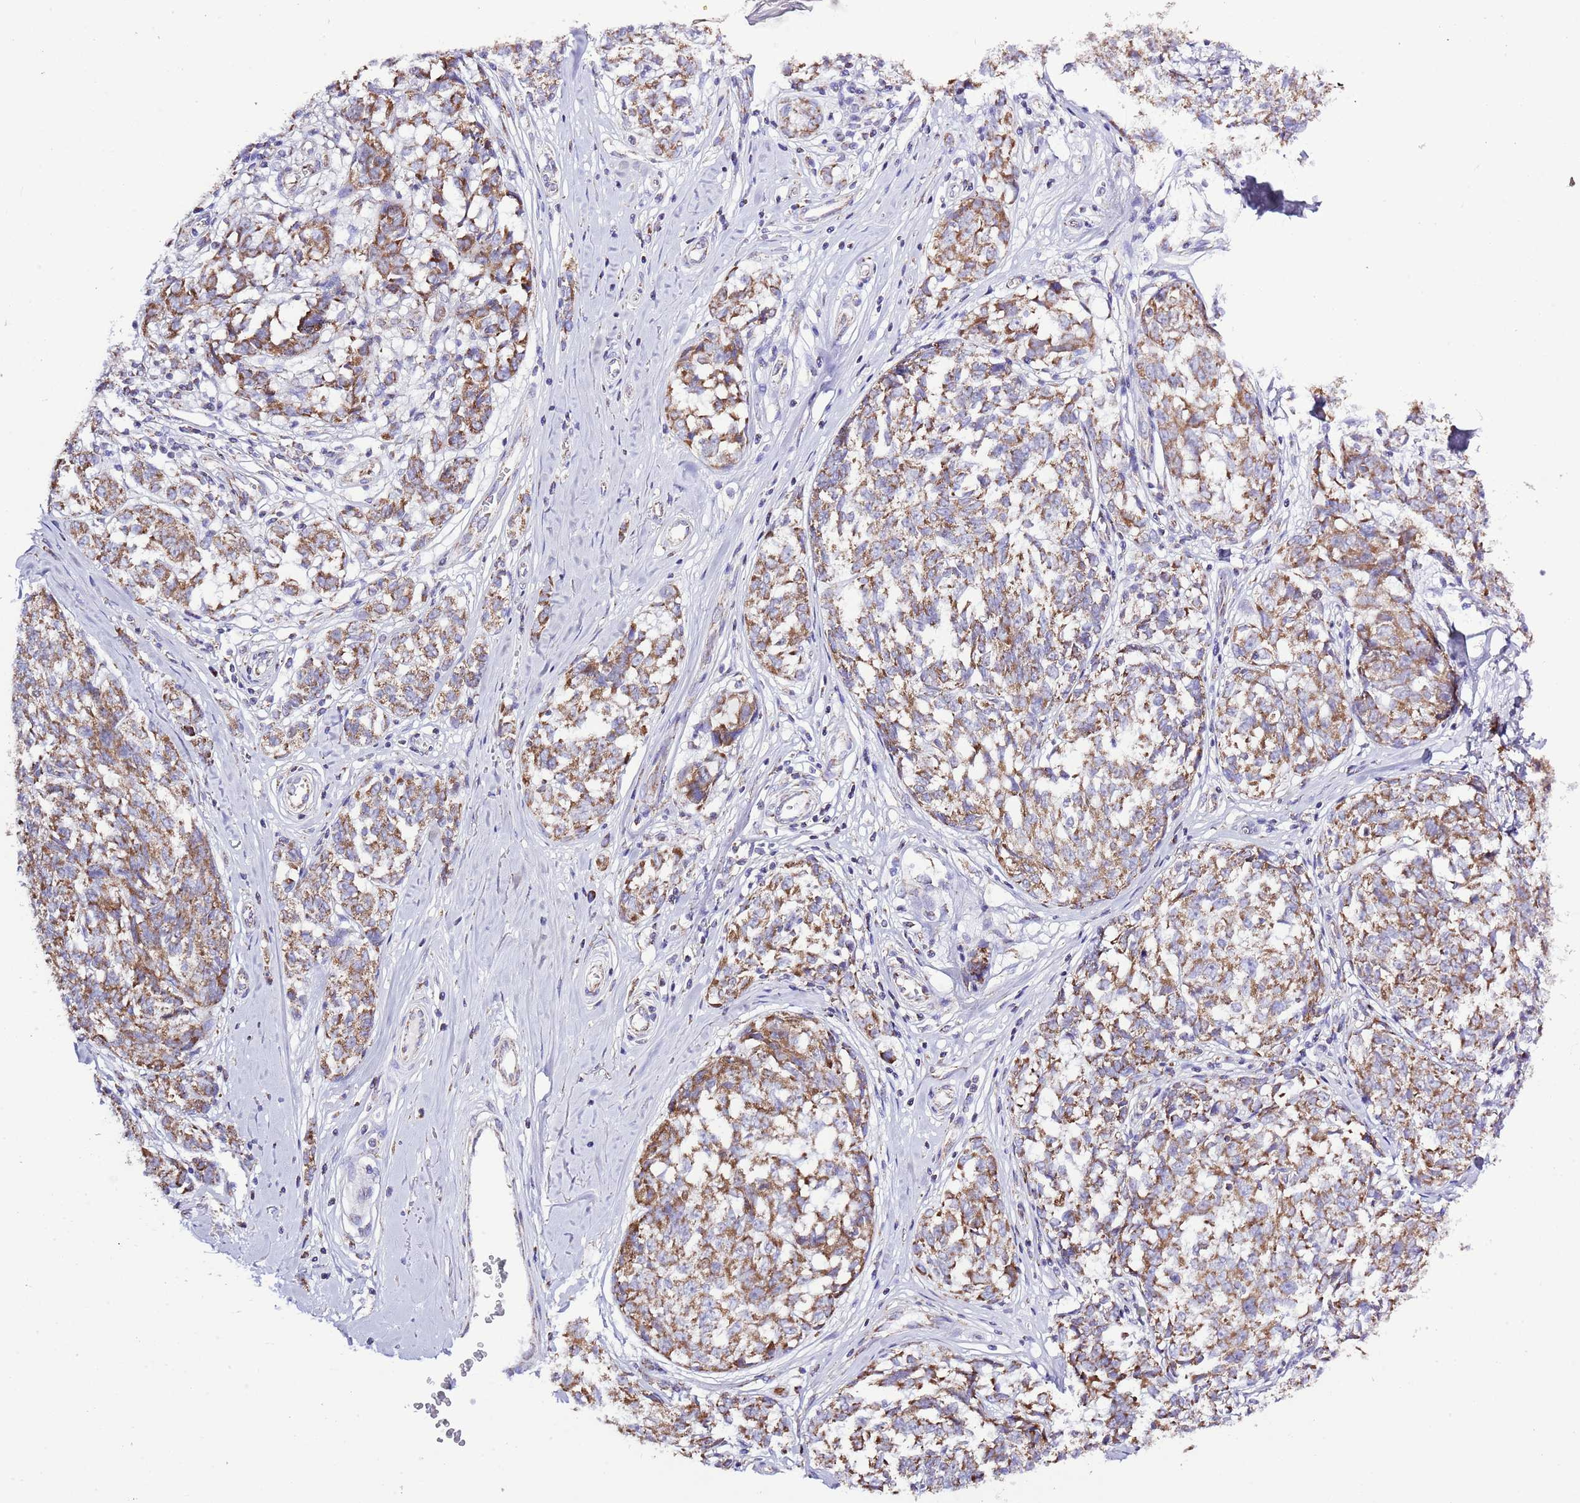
{"staining": {"intensity": "moderate", "quantity": ">75%", "location": "cytoplasmic/membranous"}, "tissue": "melanoma", "cell_type": "Tumor cells", "image_type": "cancer", "snomed": [{"axis": "morphology", "description": "Normal tissue, NOS"}, {"axis": "morphology", "description": "Malignant melanoma, NOS"}, {"axis": "topography", "description": "Skin"}], "caption": "Human melanoma stained with a brown dye demonstrates moderate cytoplasmic/membranous positive staining in approximately >75% of tumor cells.", "gene": "TEKTIP1", "patient": {"sex": "female", "age": 64}}